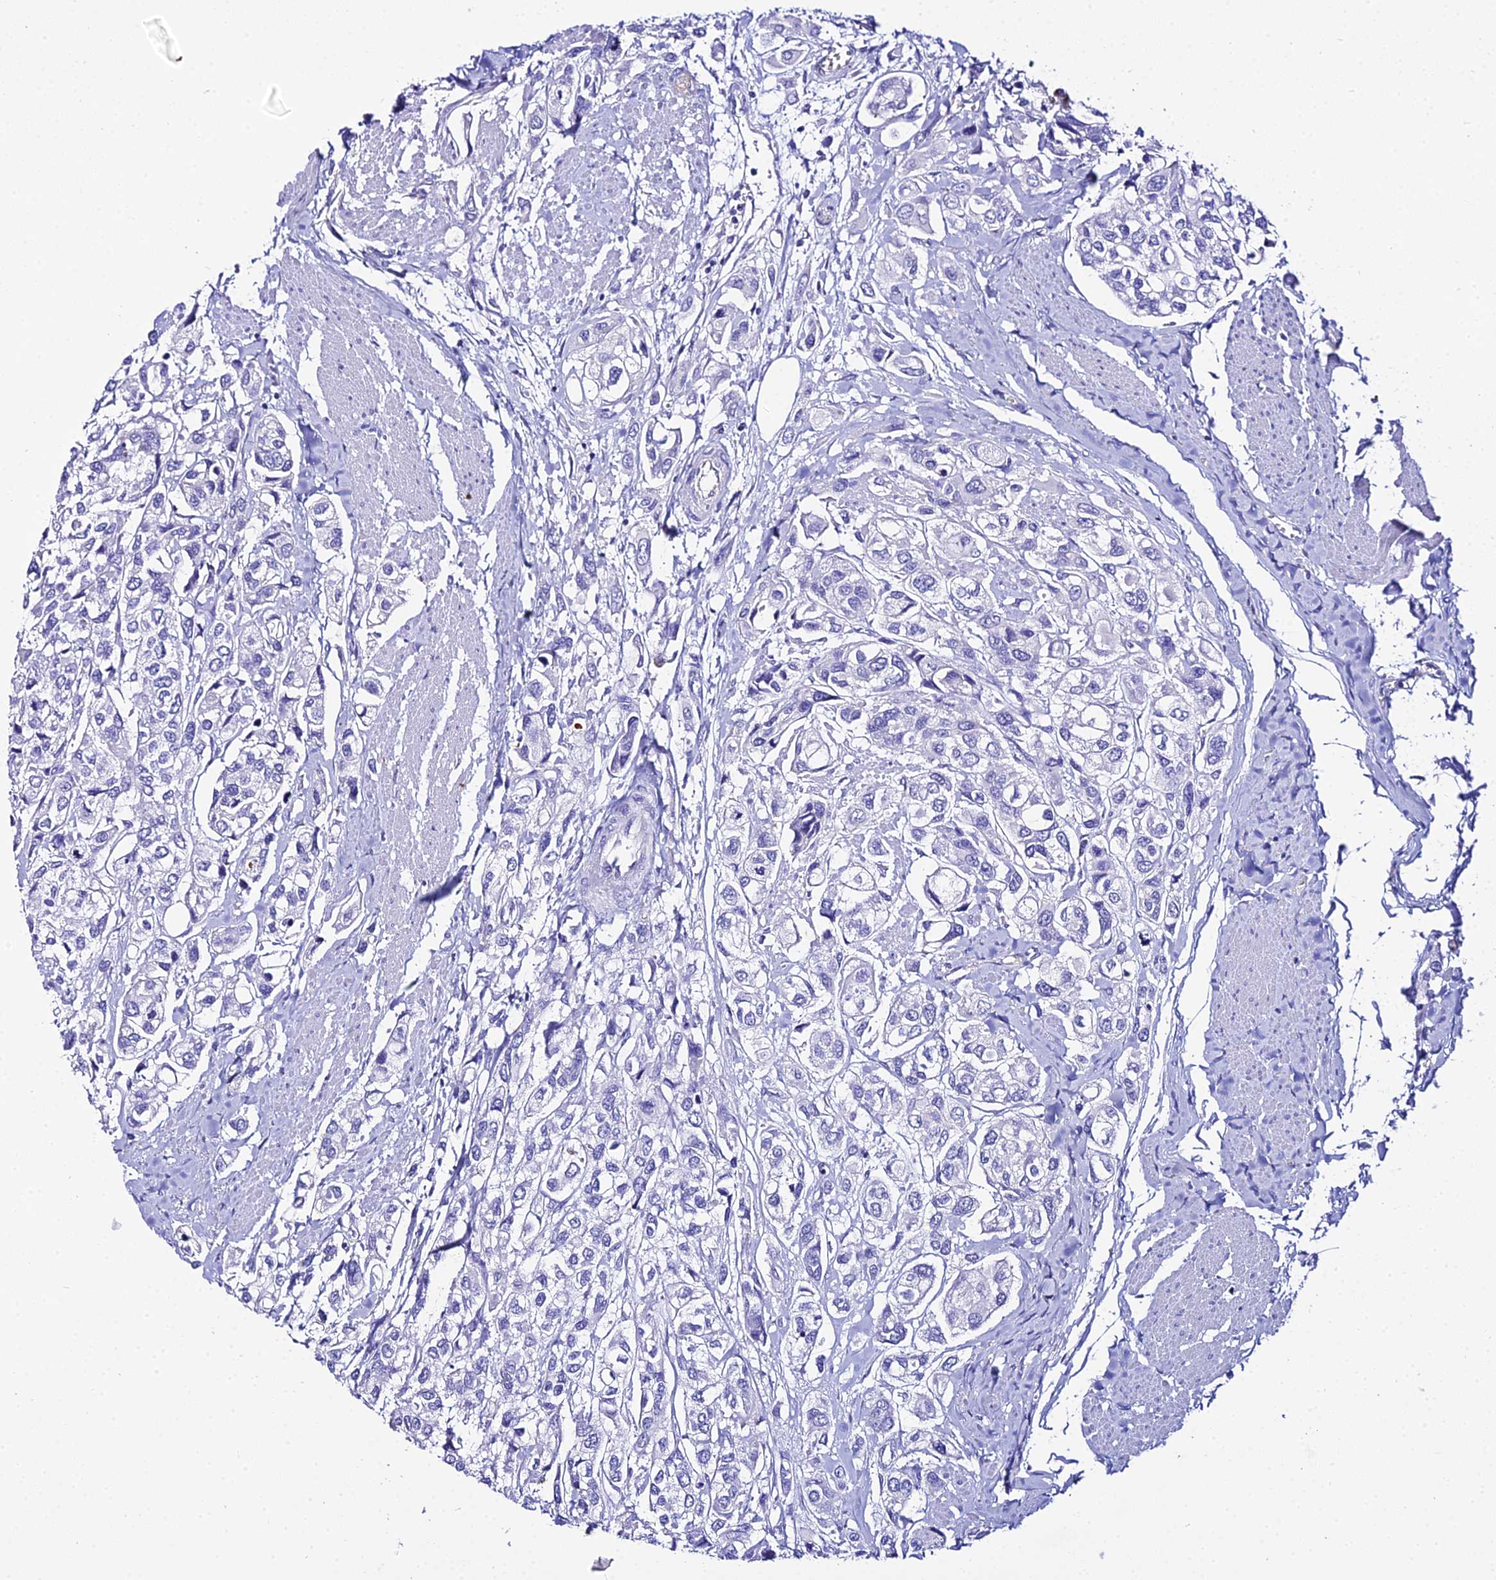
{"staining": {"intensity": "negative", "quantity": "none", "location": "none"}, "tissue": "urothelial cancer", "cell_type": "Tumor cells", "image_type": "cancer", "snomed": [{"axis": "morphology", "description": "Urothelial carcinoma, High grade"}, {"axis": "topography", "description": "Urinary bladder"}], "caption": "The micrograph displays no staining of tumor cells in urothelial carcinoma (high-grade).", "gene": "TUBA3D", "patient": {"sex": "male", "age": 67}}